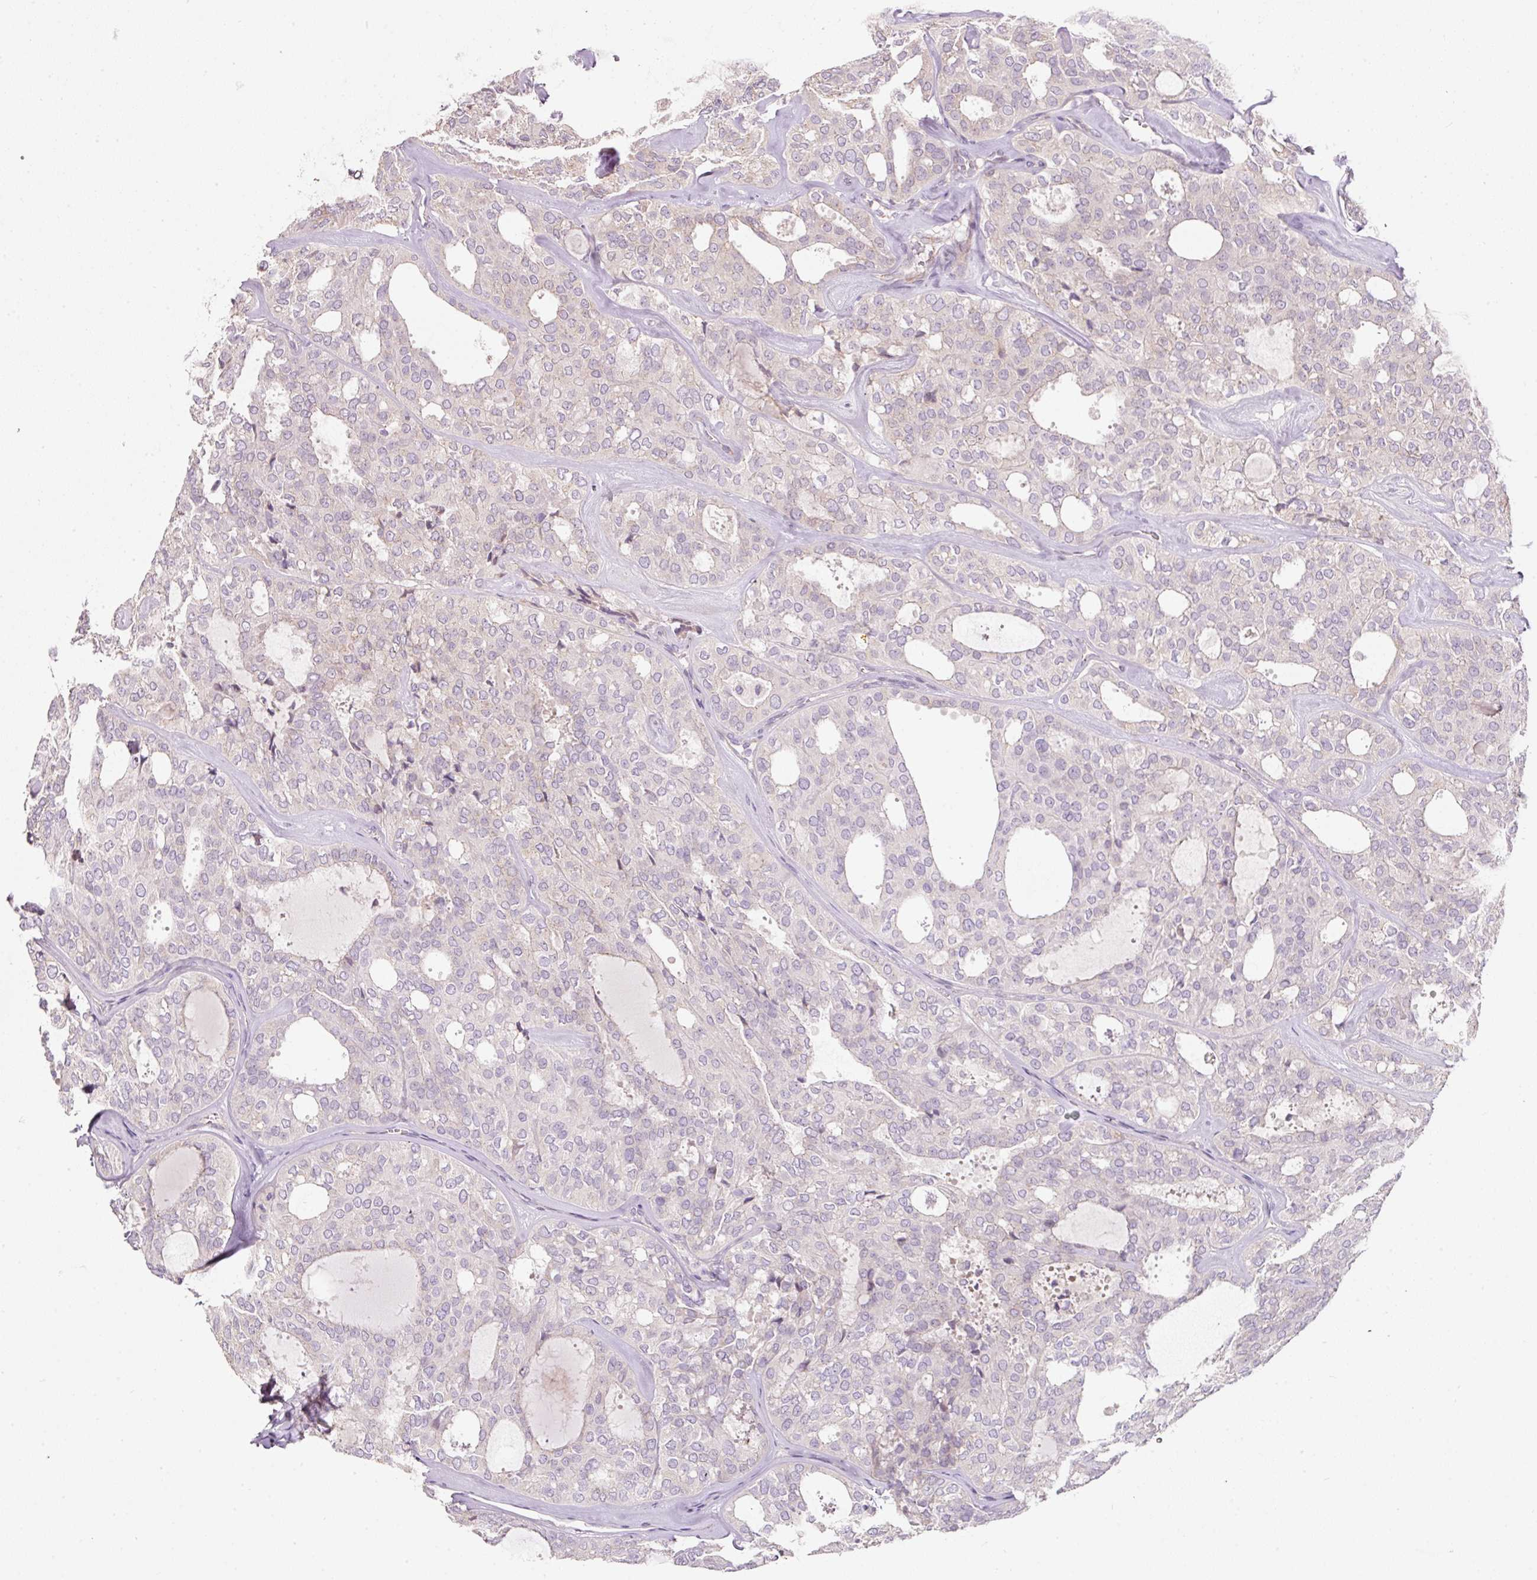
{"staining": {"intensity": "negative", "quantity": "none", "location": "none"}, "tissue": "thyroid cancer", "cell_type": "Tumor cells", "image_type": "cancer", "snomed": [{"axis": "morphology", "description": "Follicular adenoma carcinoma, NOS"}, {"axis": "topography", "description": "Thyroid gland"}], "caption": "Immunohistochemical staining of human thyroid cancer exhibits no significant positivity in tumor cells. (DAB immunohistochemistry (IHC) visualized using brightfield microscopy, high magnification).", "gene": "NBPF11", "patient": {"sex": "male", "age": 75}}